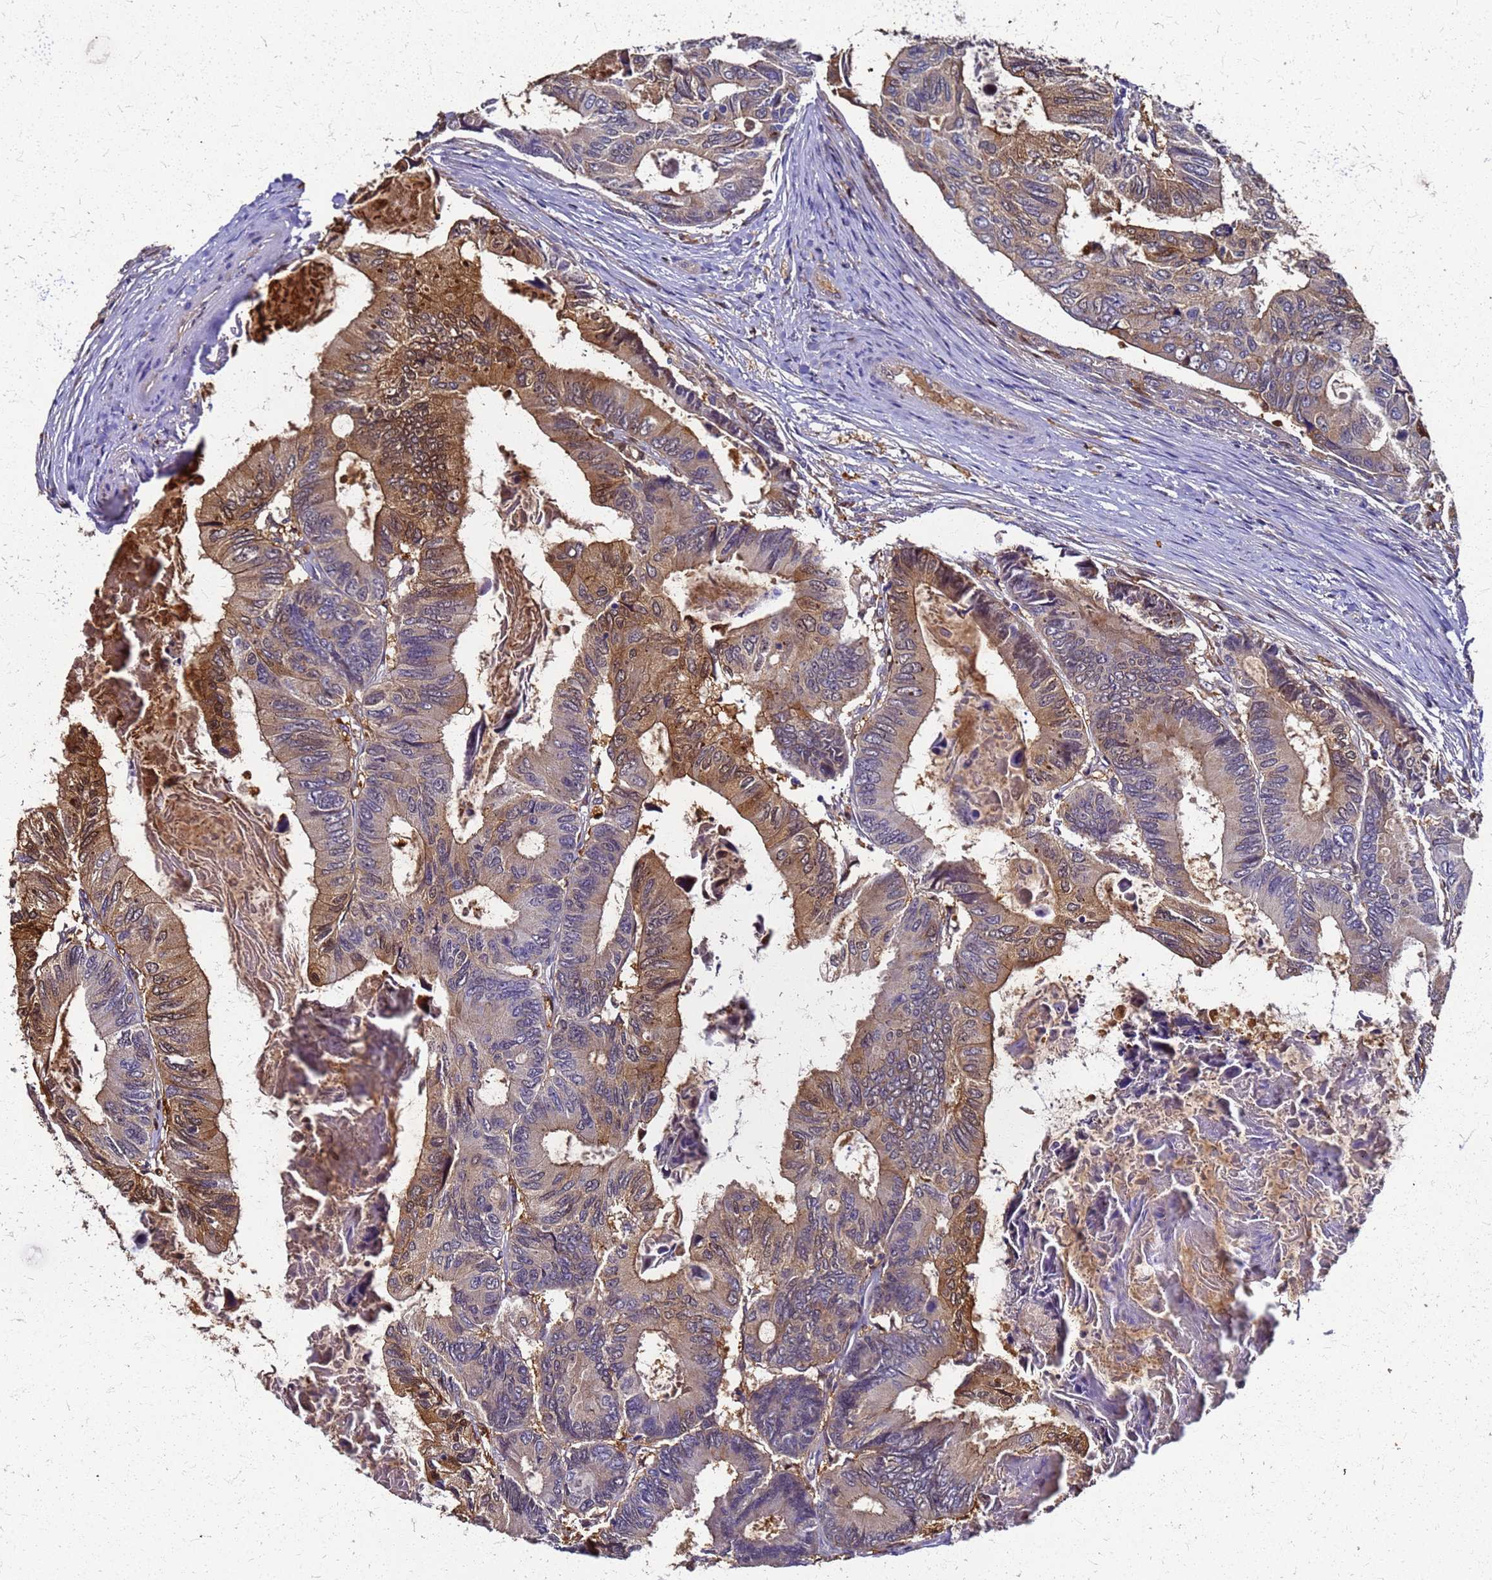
{"staining": {"intensity": "strong", "quantity": "25%-75%", "location": "cytoplasmic/membranous,nuclear"}, "tissue": "colorectal cancer", "cell_type": "Tumor cells", "image_type": "cancer", "snomed": [{"axis": "morphology", "description": "Adenocarcinoma, NOS"}, {"axis": "topography", "description": "Colon"}], "caption": "Human adenocarcinoma (colorectal) stained with a protein marker reveals strong staining in tumor cells.", "gene": "S100A11", "patient": {"sex": "male", "age": 85}}